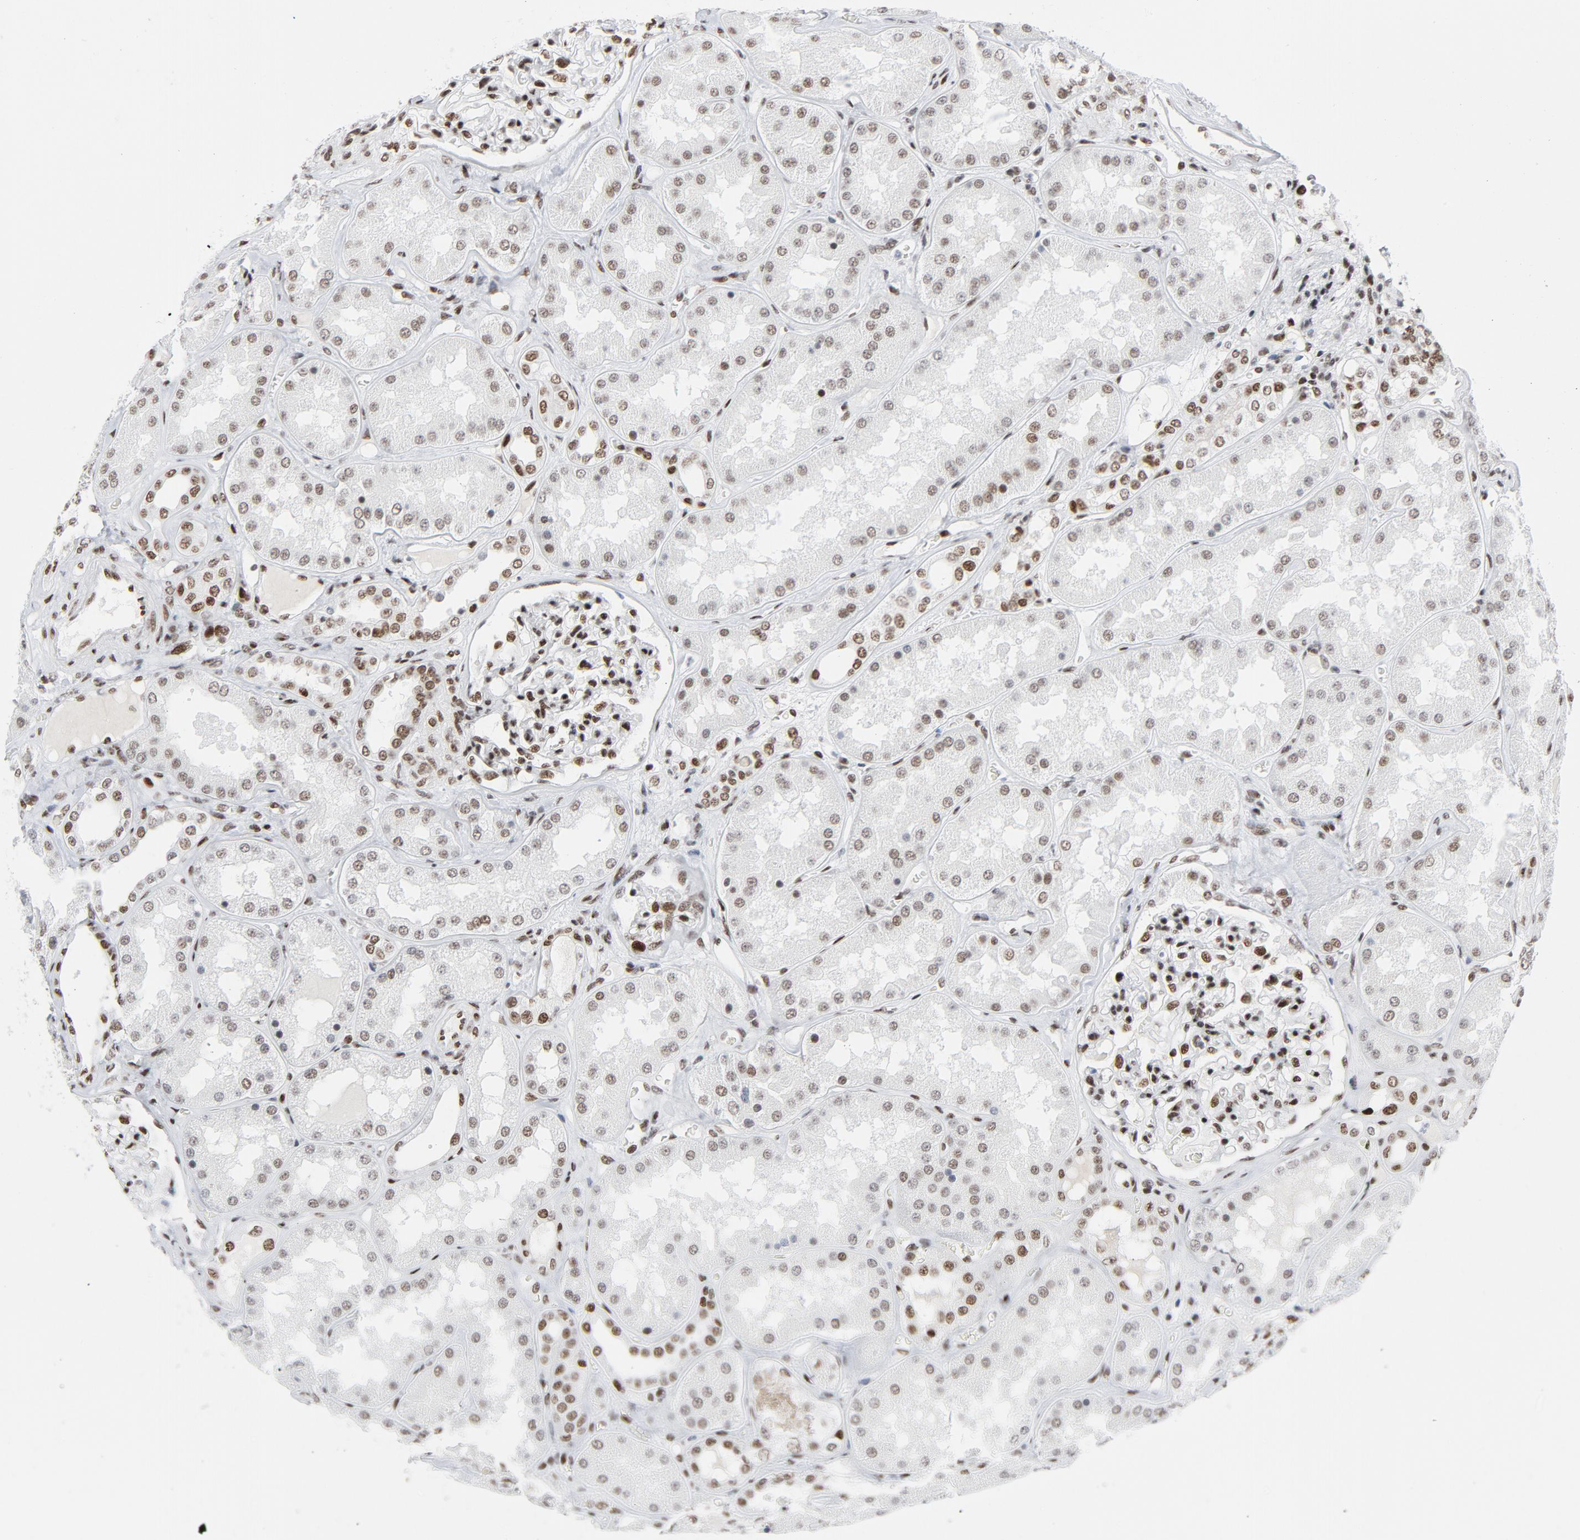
{"staining": {"intensity": "strong", "quantity": ">75%", "location": "nuclear"}, "tissue": "kidney", "cell_type": "Cells in glomeruli", "image_type": "normal", "snomed": [{"axis": "morphology", "description": "Normal tissue, NOS"}, {"axis": "topography", "description": "Kidney"}], "caption": "Cells in glomeruli demonstrate strong nuclear positivity in about >75% of cells in unremarkable kidney. Nuclei are stained in blue.", "gene": "HSF1", "patient": {"sex": "female", "age": 56}}